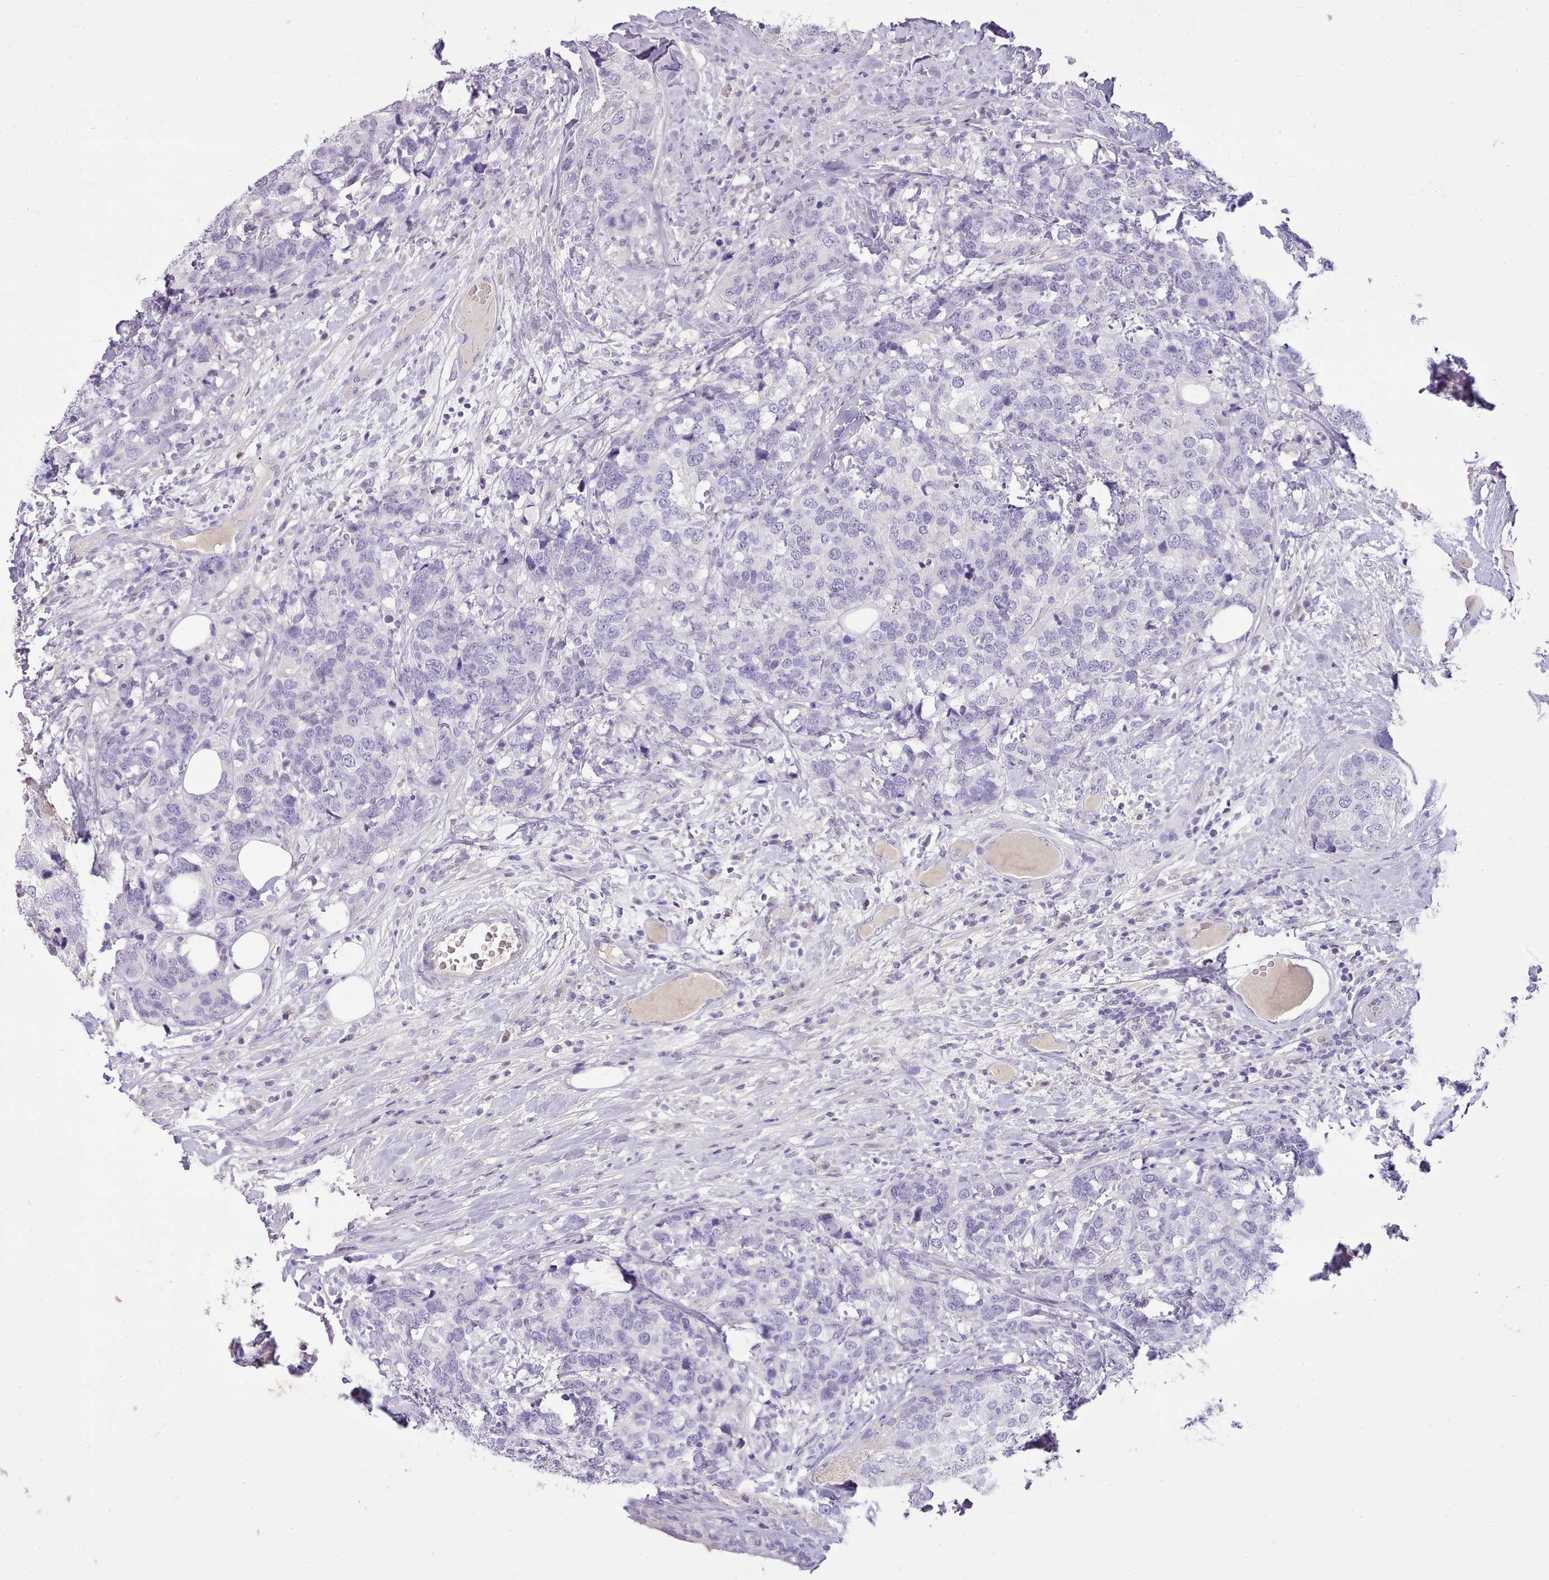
{"staining": {"intensity": "negative", "quantity": "none", "location": "none"}, "tissue": "breast cancer", "cell_type": "Tumor cells", "image_type": "cancer", "snomed": [{"axis": "morphology", "description": "Lobular carcinoma"}, {"axis": "topography", "description": "Breast"}], "caption": "Human breast lobular carcinoma stained for a protein using immunohistochemistry reveals no expression in tumor cells.", "gene": "TOX2", "patient": {"sex": "female", "age": 59}}